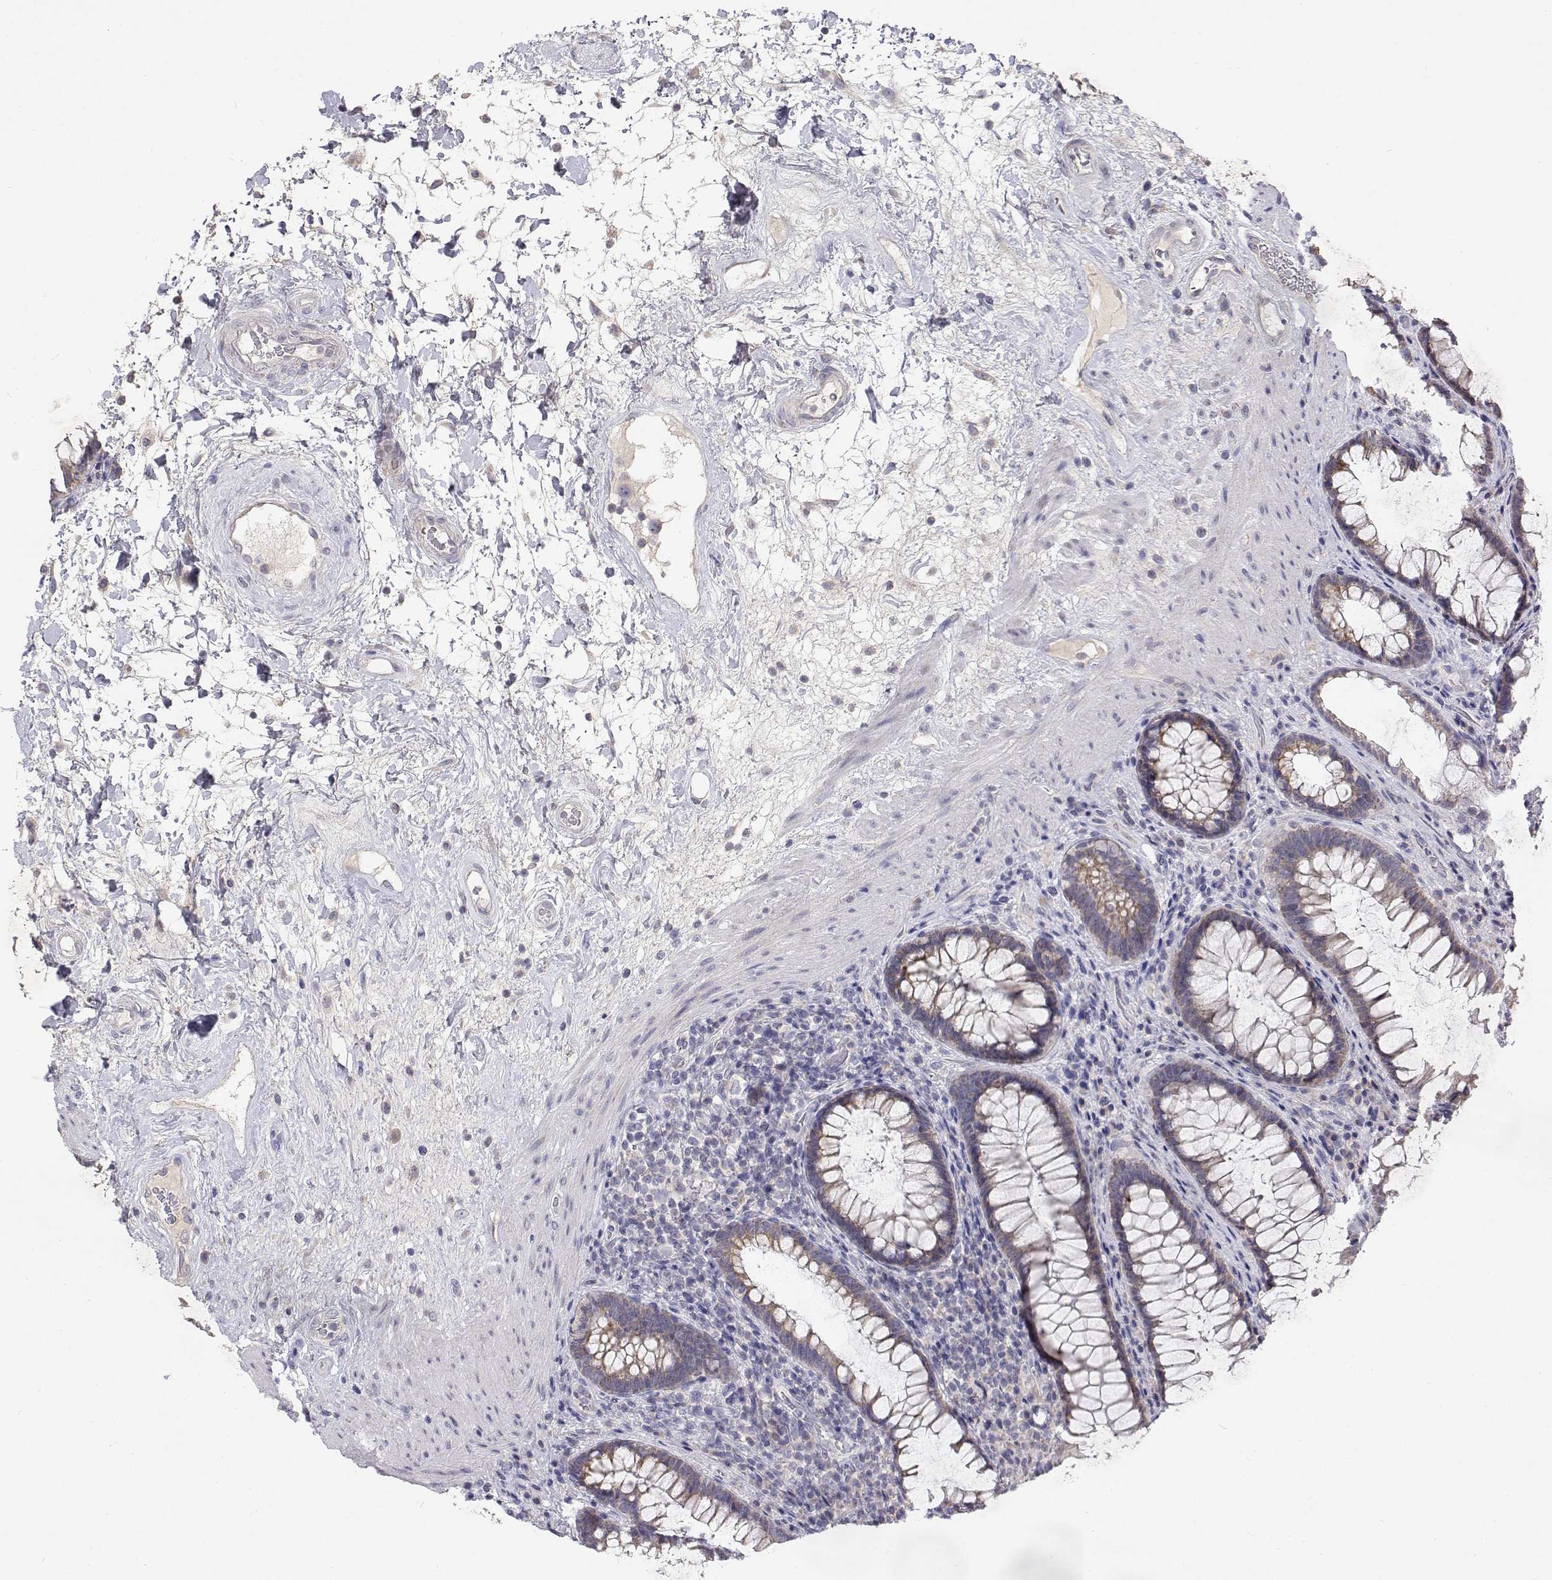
{"staining": {"intensity": "weak", "quantity": ">75%", "location": "cytoplasmic/membranous"}, "tissue": "rectum", "cell_type": "Glandular cells", "image_type": "normal", "snomed": [{"axis": "morphology", "description": "Normal tissue, NOS"}, {"axis": "topography", "description": "Rectum"}], "caption": "Rectum stained for a protein exhibits weak cytoplasmic/membranous positivity in glandular cells. The staining was performed using DAB (3,3'-diaminobenzidine) to visualize the protein expression in brown, while the nuclei were stained in blue with hematoxylin (Magnification: 20x).", "gene": "TRIM60", "patient": {"sex": "male", "age": 72}}